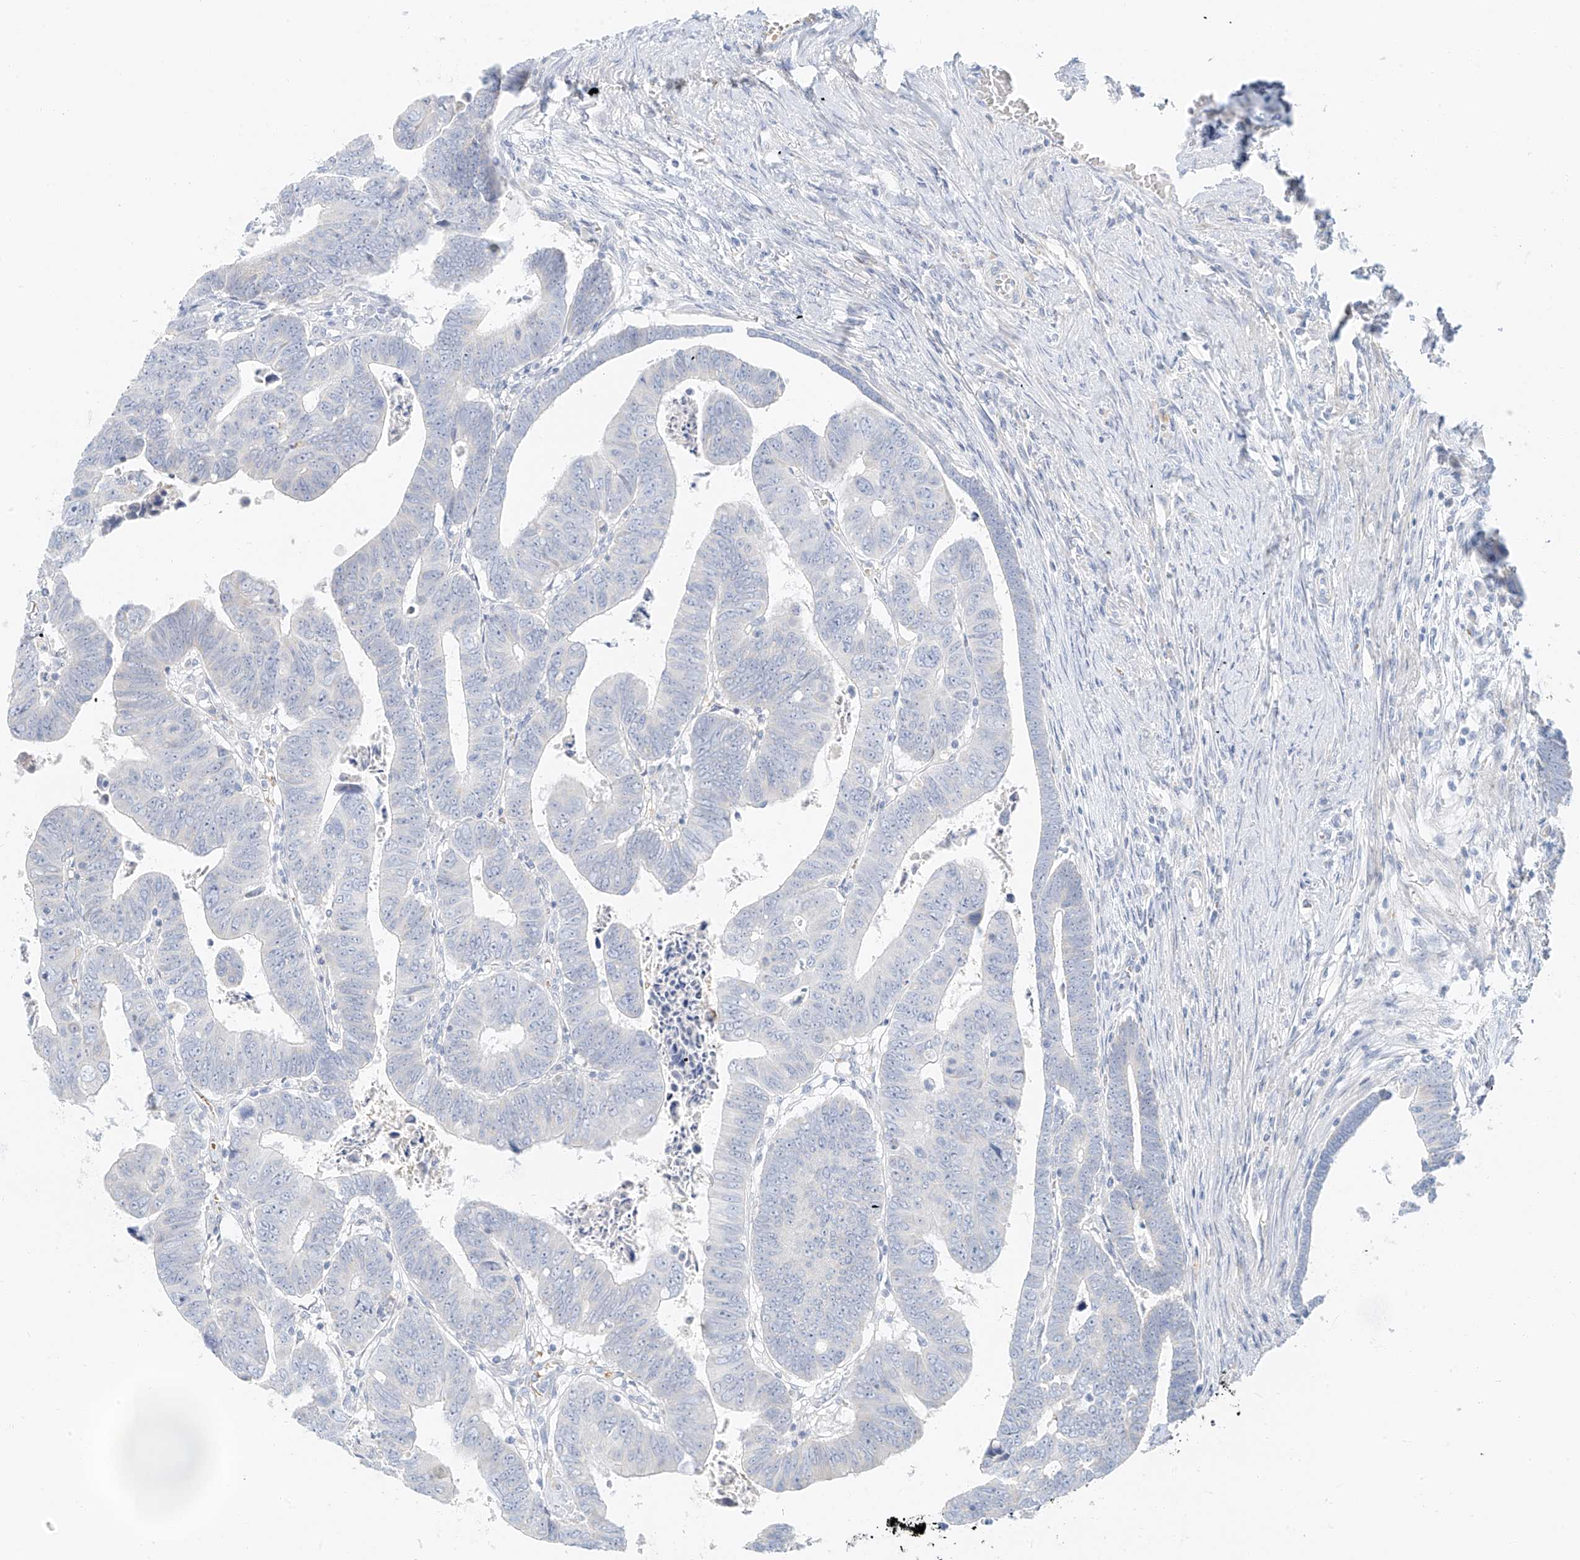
{"staining": {"intensity": "negative", "quantity": "none", "location": "none"}, "tissue": "colorectal cancer", "cell_type": "Tumor cells", "image_type": "cancer", "snomed": [{"axis": "morphology", "description": "Normal tissue, NOS"}, {"axis": "morphology", "description": "Adenocarcinoma, NOS"}, {"axis": "topography", "description": "Rectum"}], "caption": "Tumor cells show no significant positivity in adenocarcinoma (colorectal).", "gene": "PGC", "patient": {"sex": "female", "age": 65}}